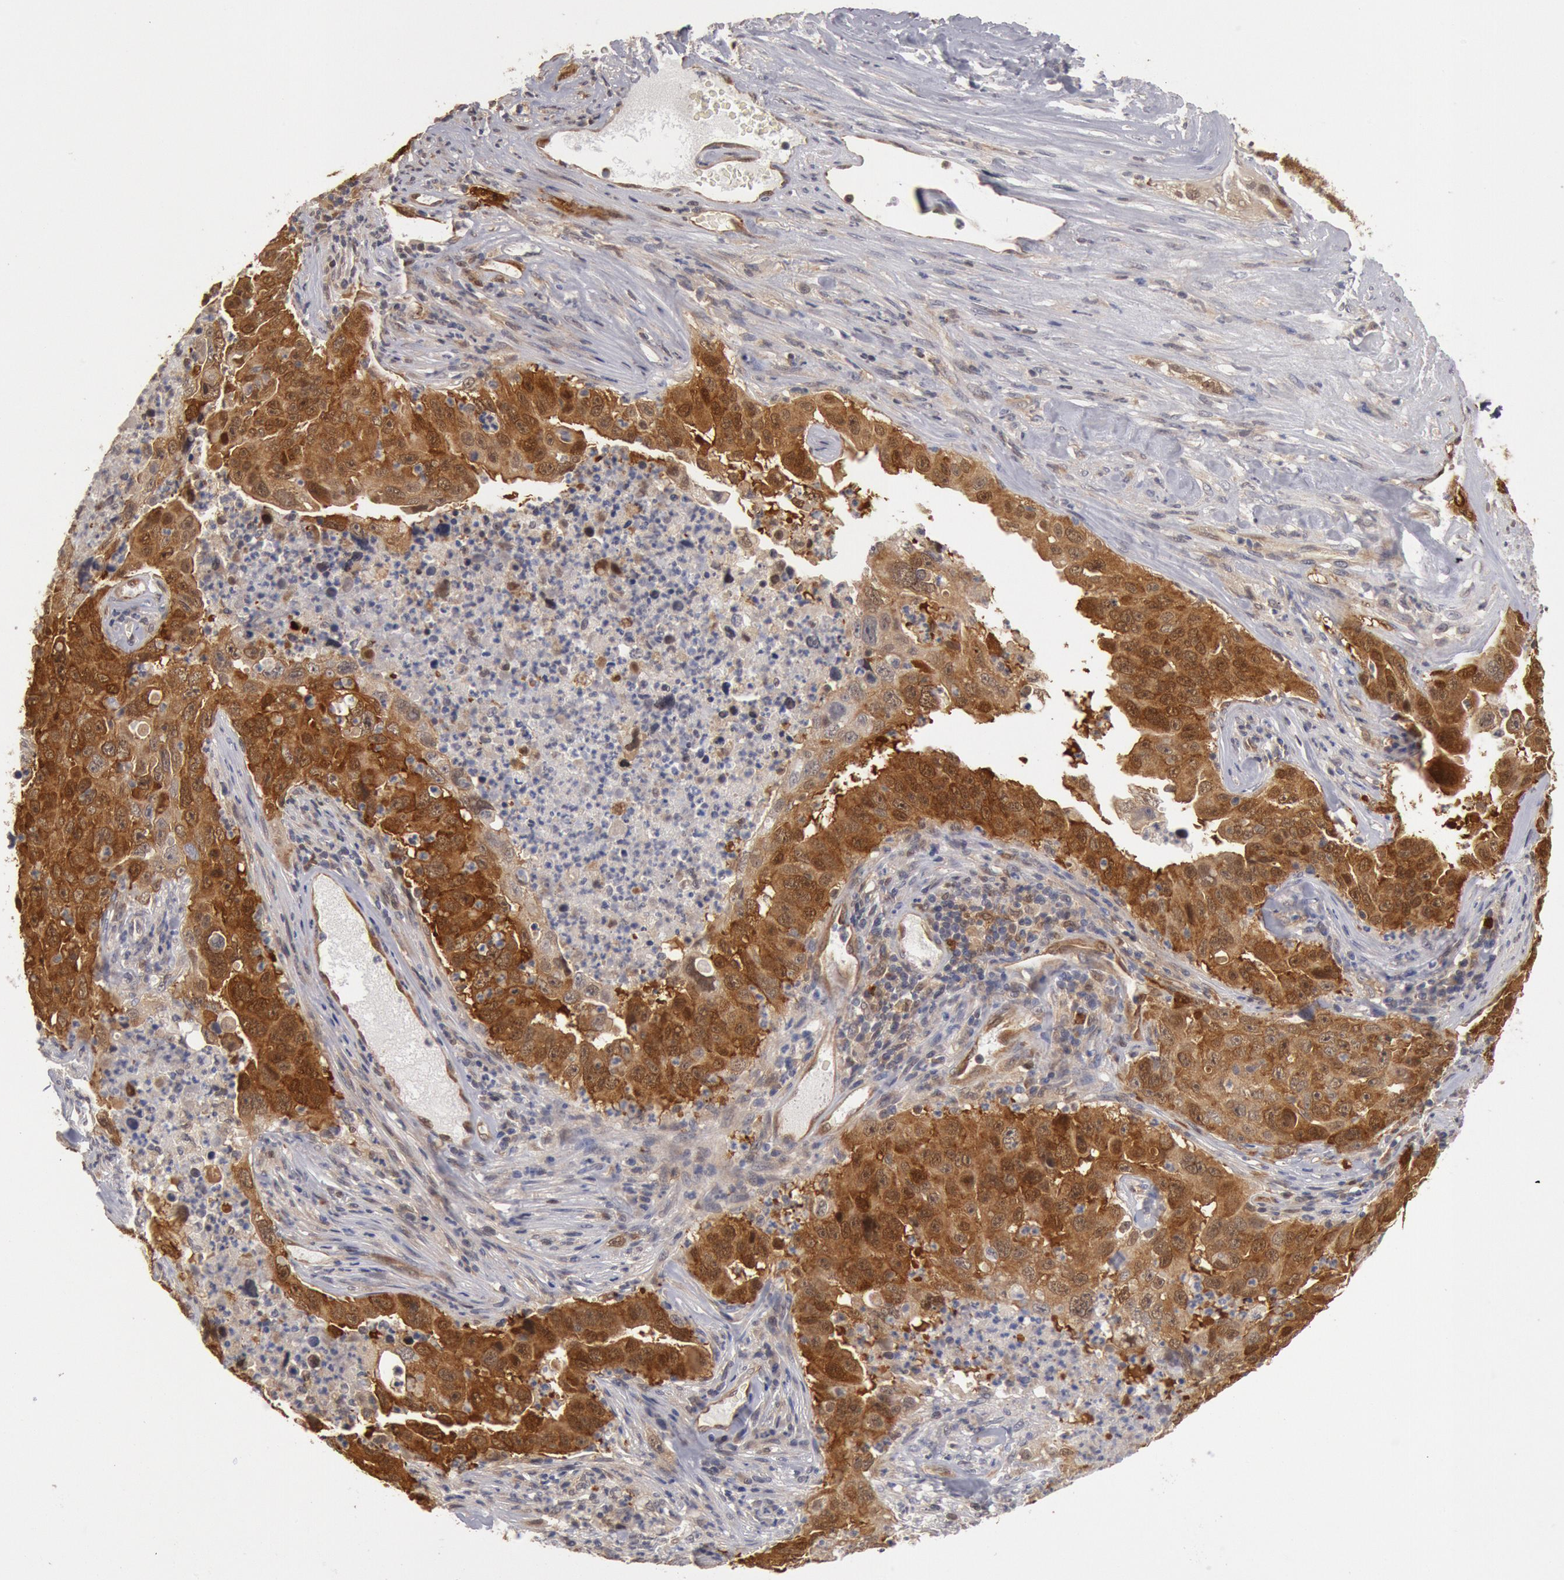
{"staining": {"intensity": "strong", "quantity": ">75%", "location": "cytoplasmic/membranous,nuclear"}, "tissue": "lung cancer", "cell_type": "Tumor cells", "image_type": "cancer", "snomed": [{"axis": "morphology", "description": "Squamous cell carcinoma, NOS"}, {"axis": "topography", "description": "Lung"}], "caption": "Immunohistochemical staining of human lung squamous cell carcinoma exhibits high levels of strong cytoplasmic/membranous and nuclear expression in about >75% of tumor cells. (DAB IHC, brown staining for protein, blue staining for nuclei).", "gene": "DNAJA1", "patient": {"sex": "male", "age": 64}}